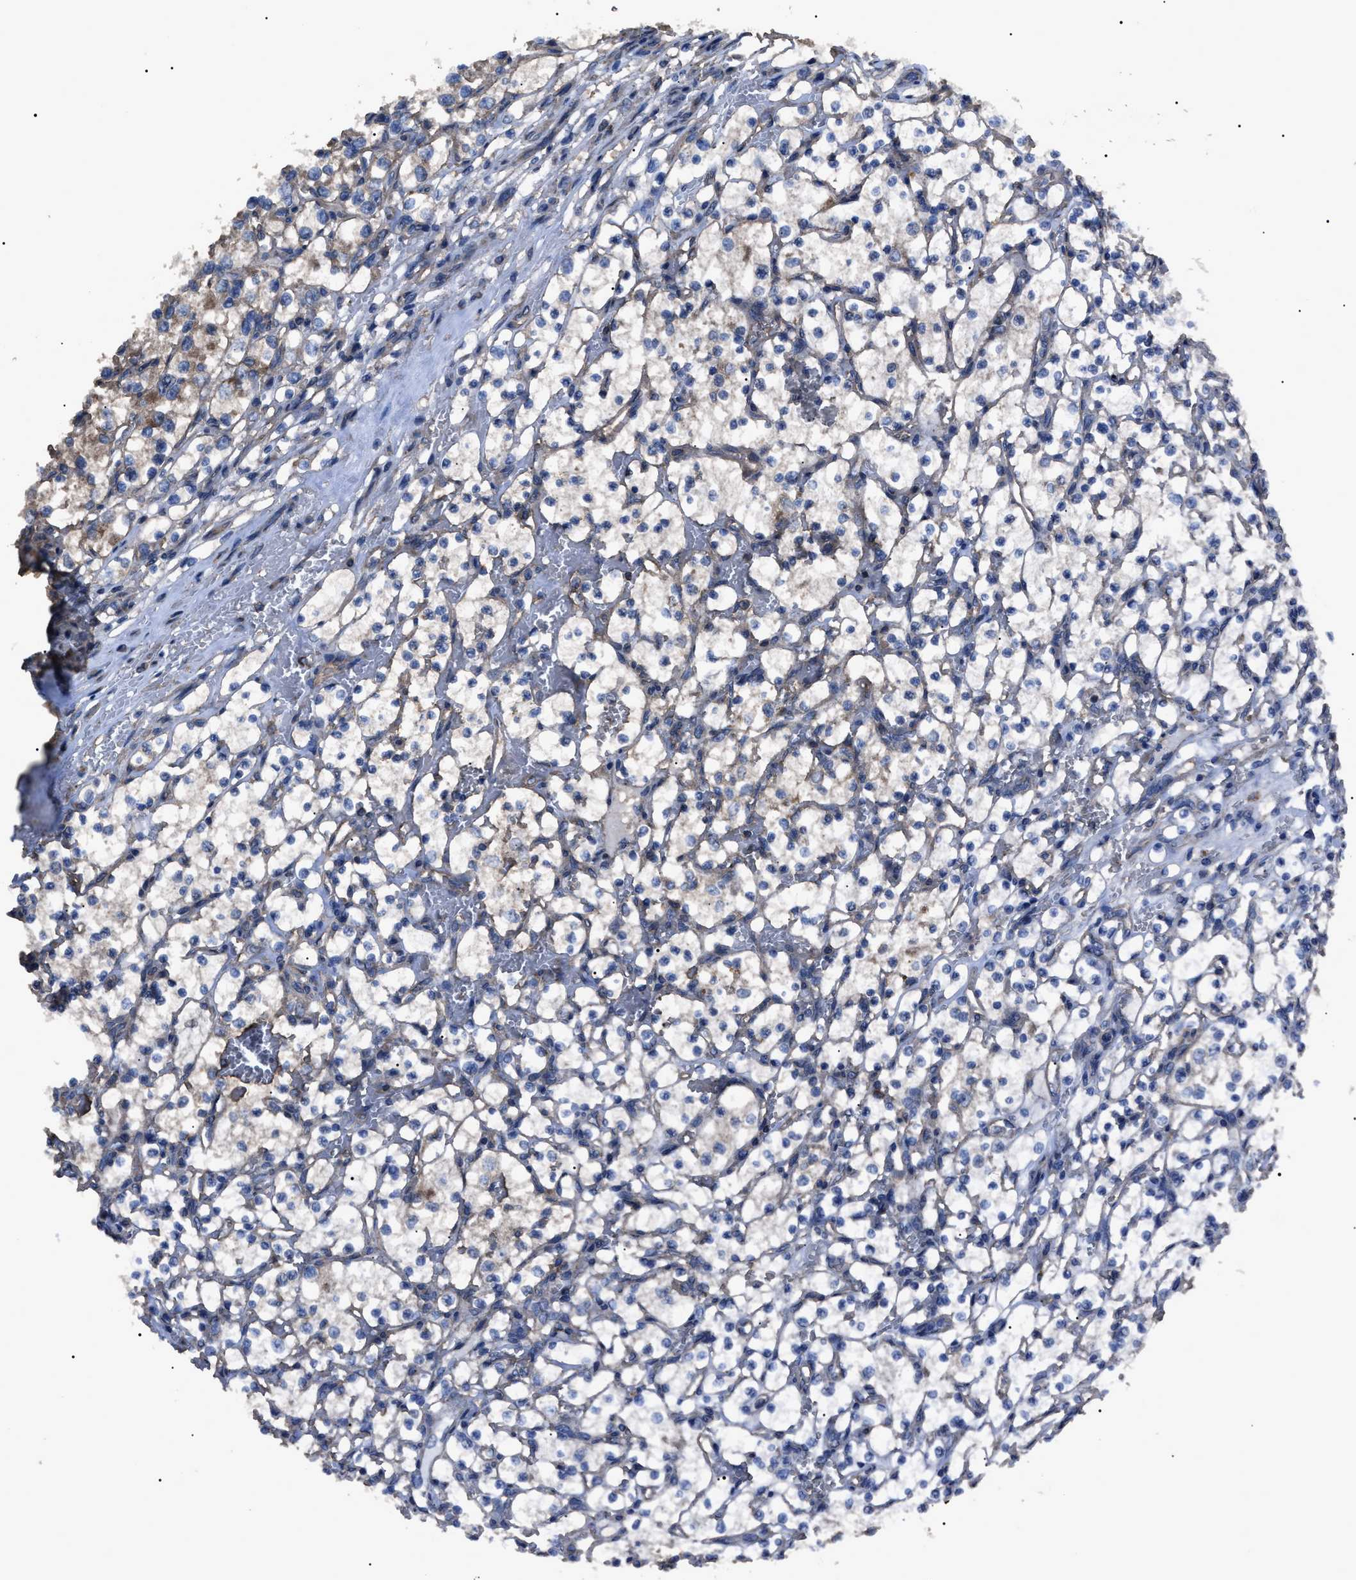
{"staining": {"intensity": "negative", "quantity": "none", "location": "none"}, "tissue": "renal cancer", "cell_type": "Tumor cells", "image_type": "cancer", "snomed": [{"axis": "morphology", "description": "Adenocarcinoma, NOS"}, {"axis": "topography", "description": "Kidney"}], "caption": "A high-resolution micrograph shows immunohistochemistry (IHC) staining of renal adenocarcinoma, which demonstrates no significant staining in tumor cells. (DAB immunohistochemistry, high magnification).", "gene": "RNF216", "patient": {"sex": "female", "age": 69}}